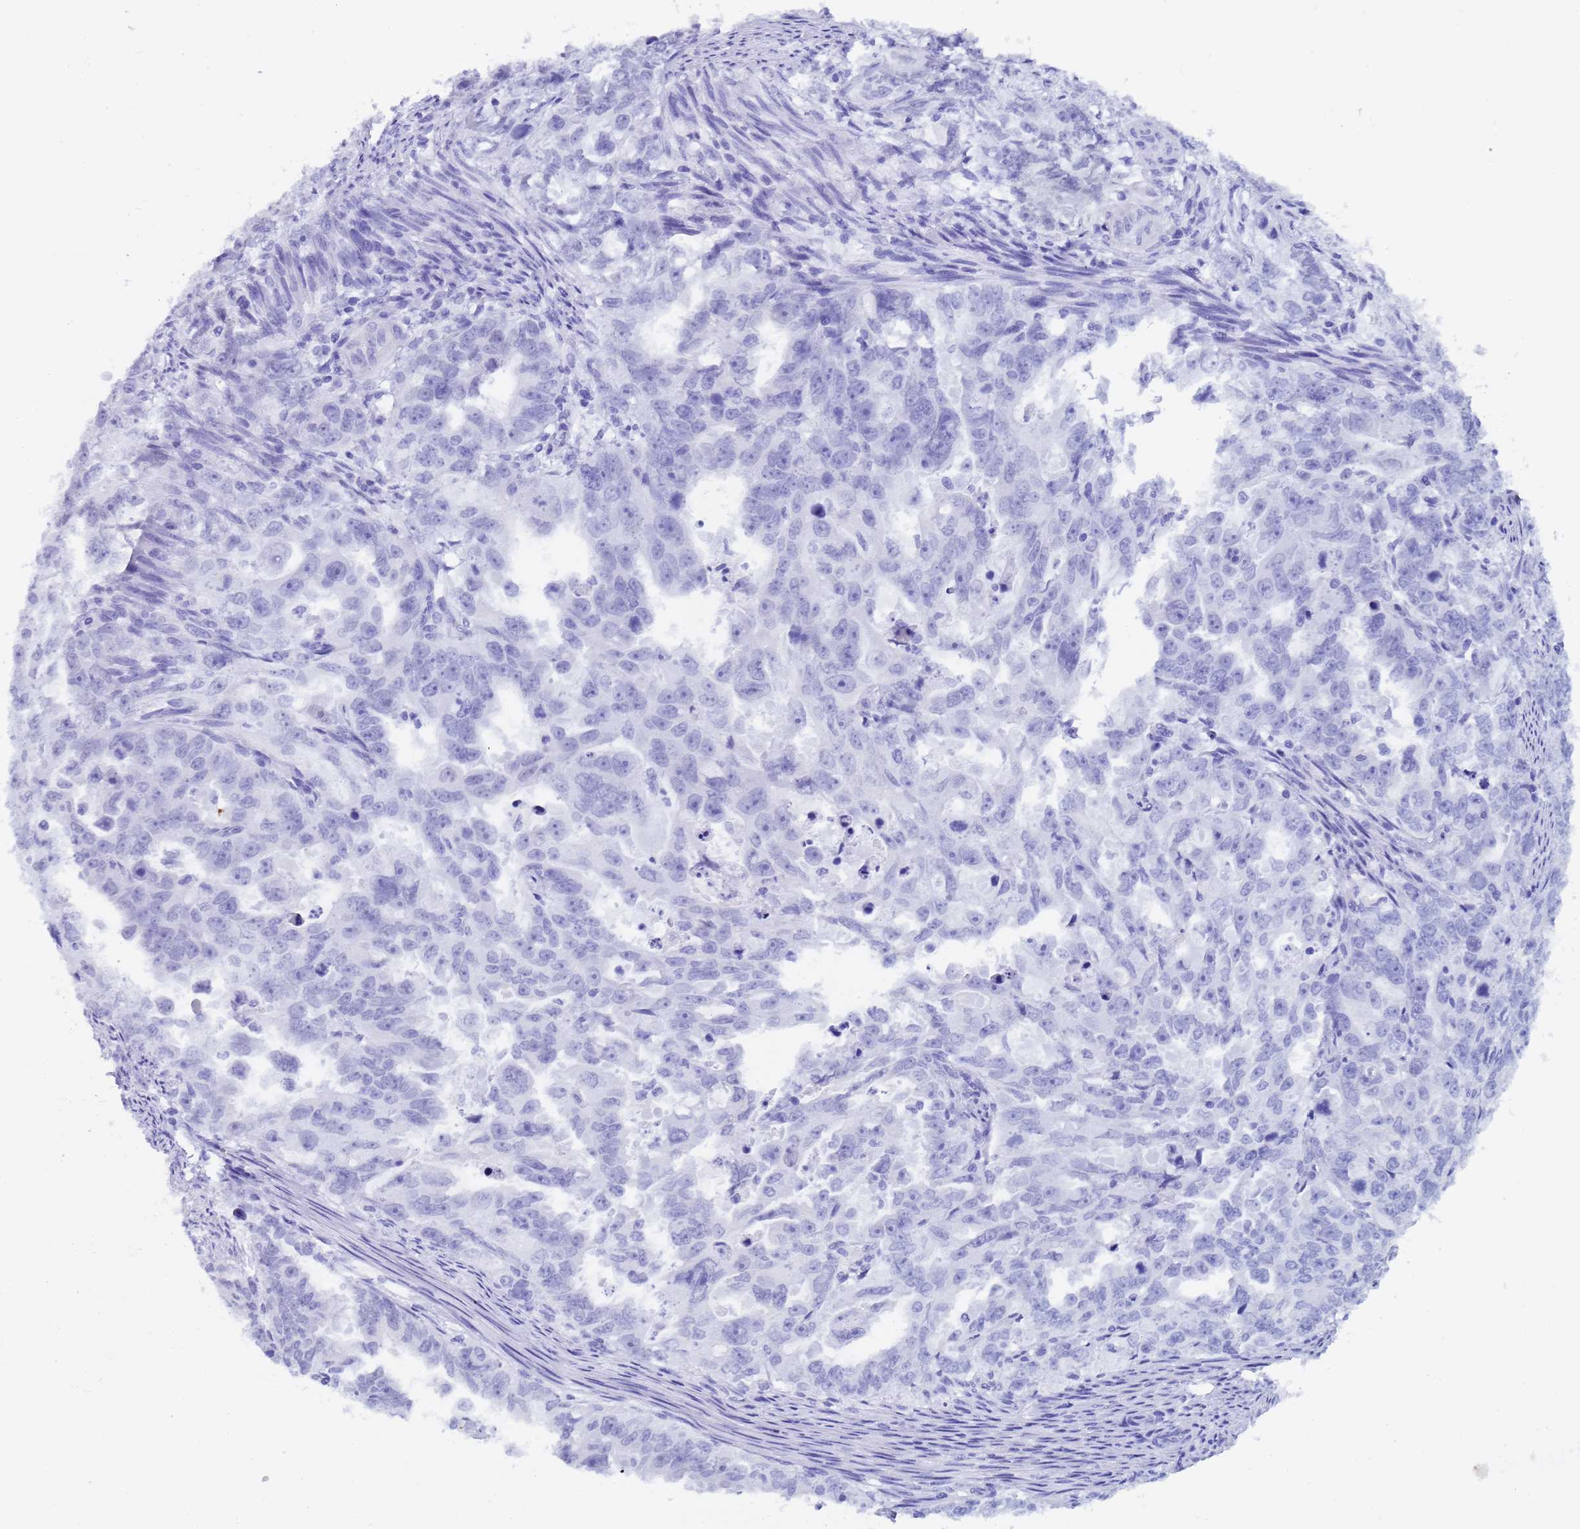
{"staining": {"intensity": "negative", "quantity": "none", "location": "none"}, "tissue": "endometrial cancer", "cell_type": "Tumor cells", "image_type": "cancer", "snomed": [{"axis": "morphology", "description": "Adenocarcinoma, NOS"}, {"axis": "topography", "description": "Endometrium"}], "caption": "The immunohistochemistry micrograph has no significant positivity in tumor cells of adenocarcinoma (endometrial) tissue.", "gene": "CTRC", "patient": {"sex": "female", "age": 65}}